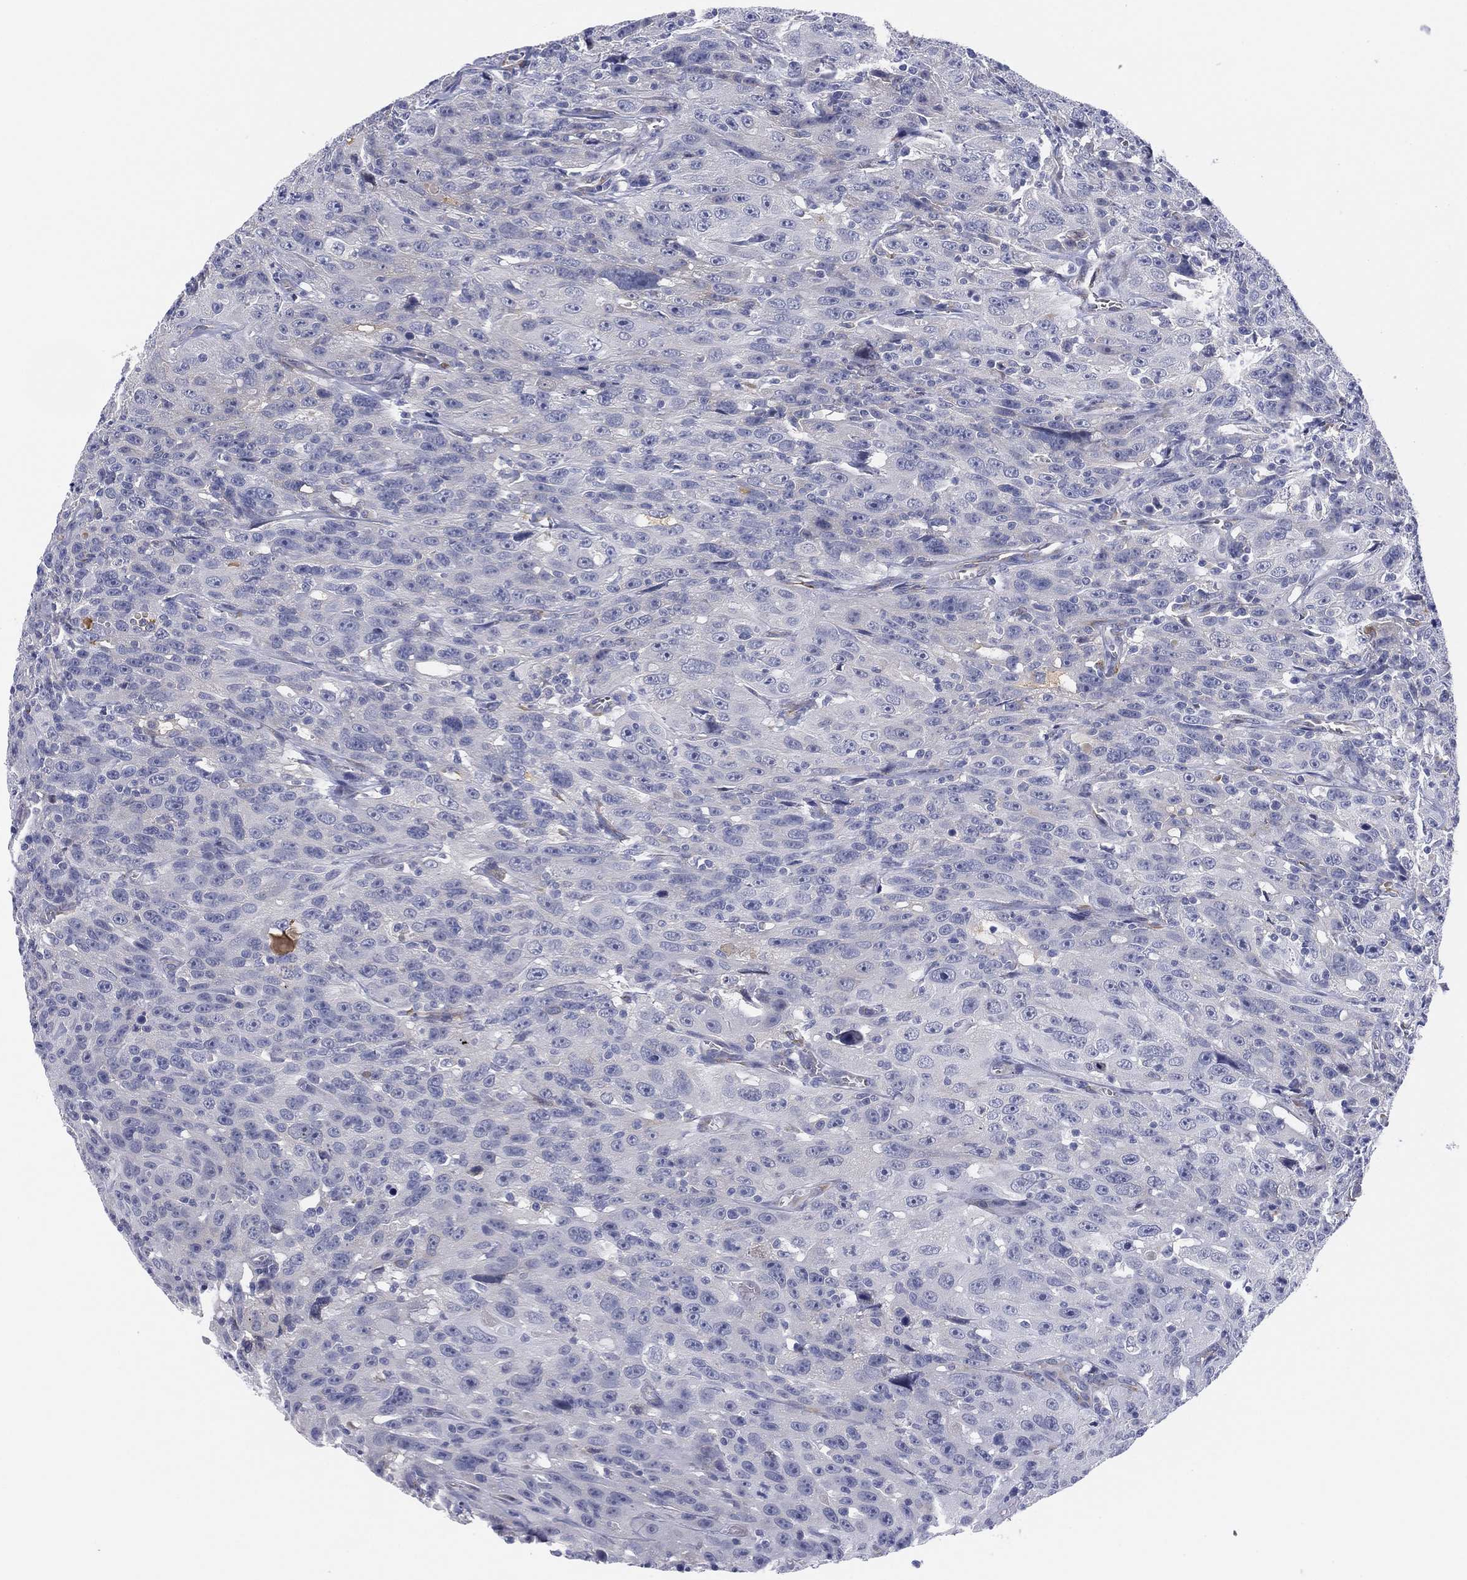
{"staining": {"intensity": "negative", "quantity": "none", "location": "none"}, "tissue": "urothelial cancer", "cell_type": "Tumor cells", "image_type": "cancer", "snomed": [{"axis": "morphology", "description": "Urothelial carcinoma, NOS"}, {"axis": "morphology", "description": "Urothelial carcinoma, High grade"}, {"axis": "topography", "description": "Urinary bladder"}], "caption": "A micrograph of urothelial carcinoma (high-grade) stained for a protein shows no brown staining in tumor cells. (DAB immunohistochemistry, high magnification).", "gene": "MLF1", "patient": {"sex": "female", "age": 73}}